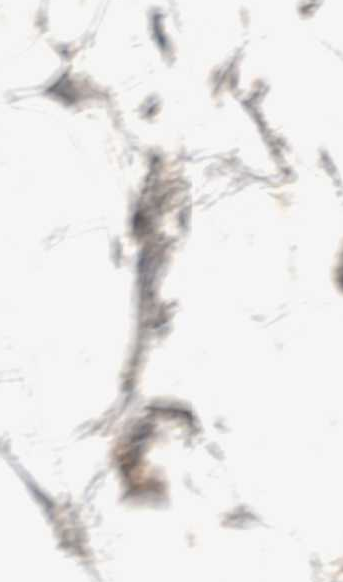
{"staining": {"intensity": "weak", "quantity": ">75%", "location": "cytoplasmic/membranous"}, "tissue": "adipose tissue", "cell_type": "Adipocytes", "image_type": "normal", "snomed": [{"axis": "morphology", "description": "Normal tissue, NOS"}, {"axis": "morphology", "description": "Fibrosis, NOS"}, {"axis": "topography", "description": "Breast"}, {"axis": "topography", "description": "Adipose tissue"}], "caption": "This histopathology image displays immunohistochemistry staining of benign human adipose tissue, with low weak cytoplasmic/membranous staining in about >75% of adipocytes.", "gene": "EIF4G3", "patient": {"sex": "female", "age": 39}}